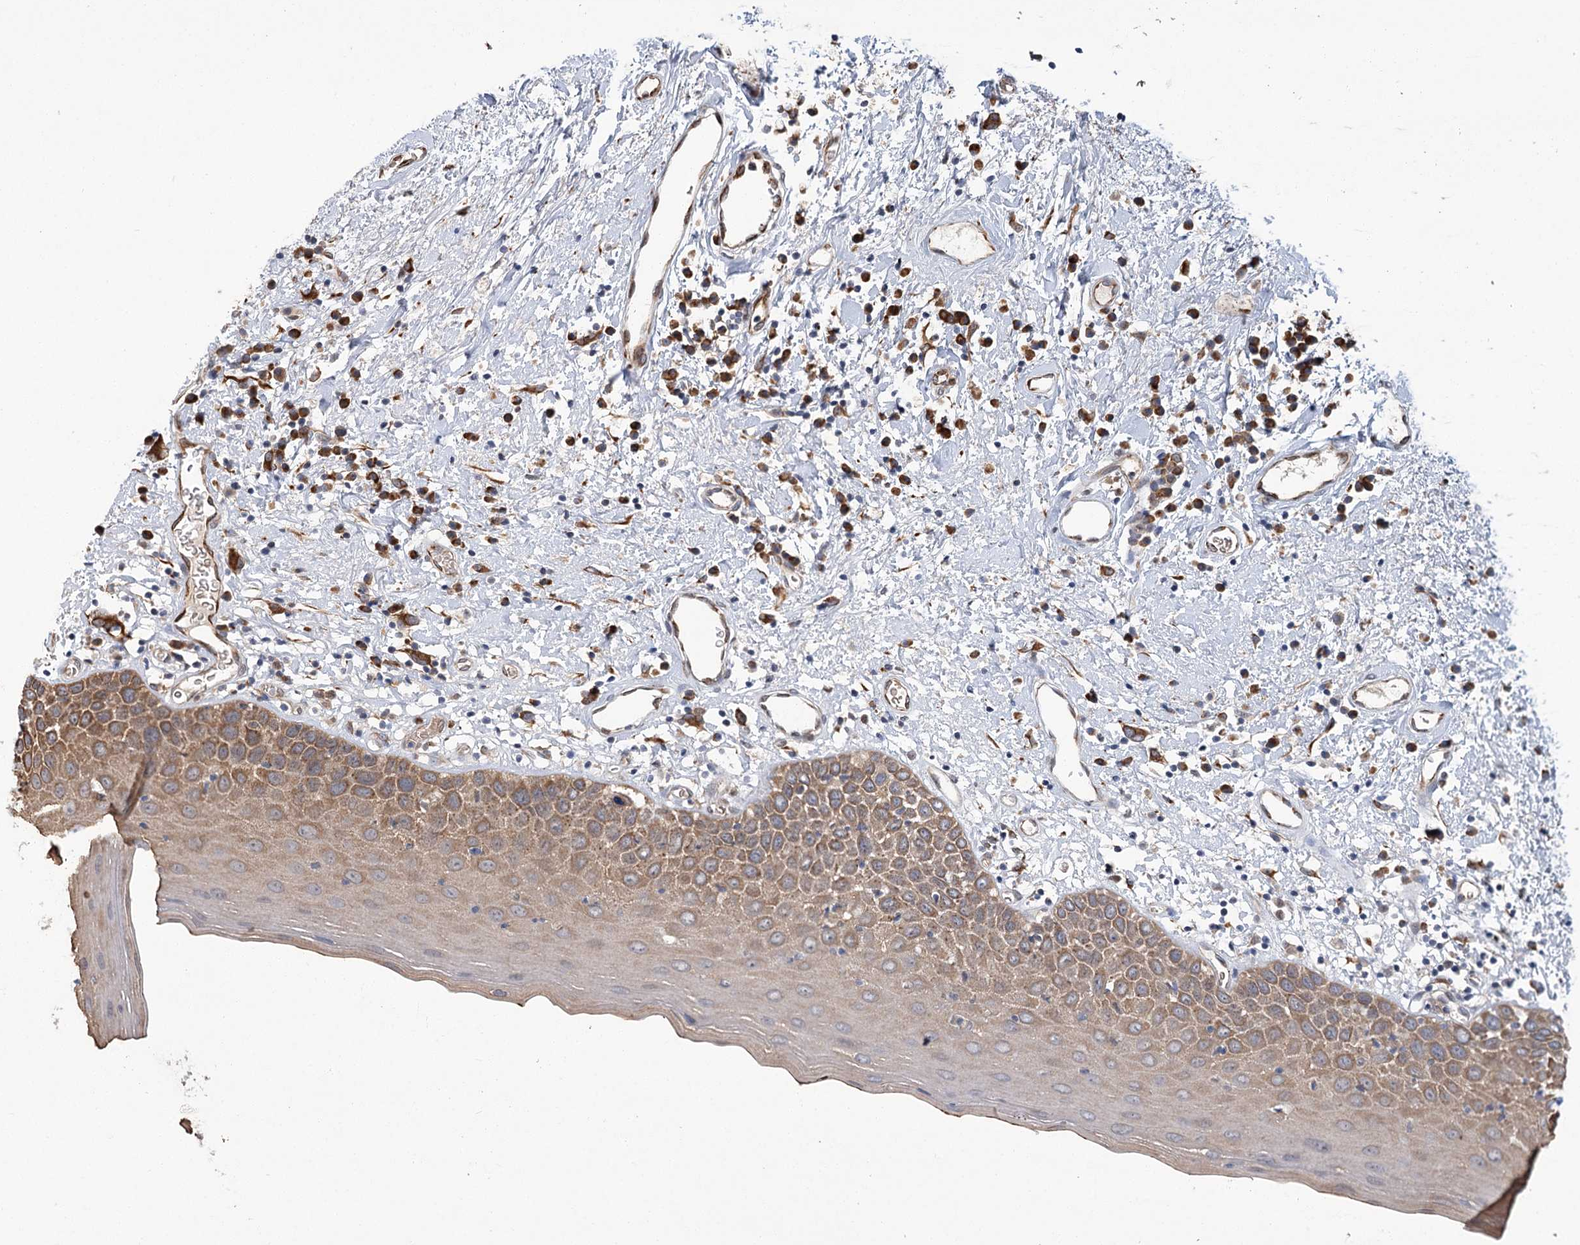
{"staining": {"intensity": "moderate", "quantity": "25%-75%", "location": "cytoplasmic/membranous"}, "tissue": "oral mucosa", "cell_type": "Squamous epithelial cells", "image_type": "normal", "snomed": [{"axis": "morphology", "description": "Normal tissue, NOS"}, {"axis": "topography", "description": "Oral tissue"}], "caption": "Brown immunohistochemical staining in normal oral mucosa displays moderate cytoplasmic/membranous positivity in approximately 25%-75% of squamous epithelial cells.", "gene": "GCNT4", "patient": {"sex": "male", "age": 74}}